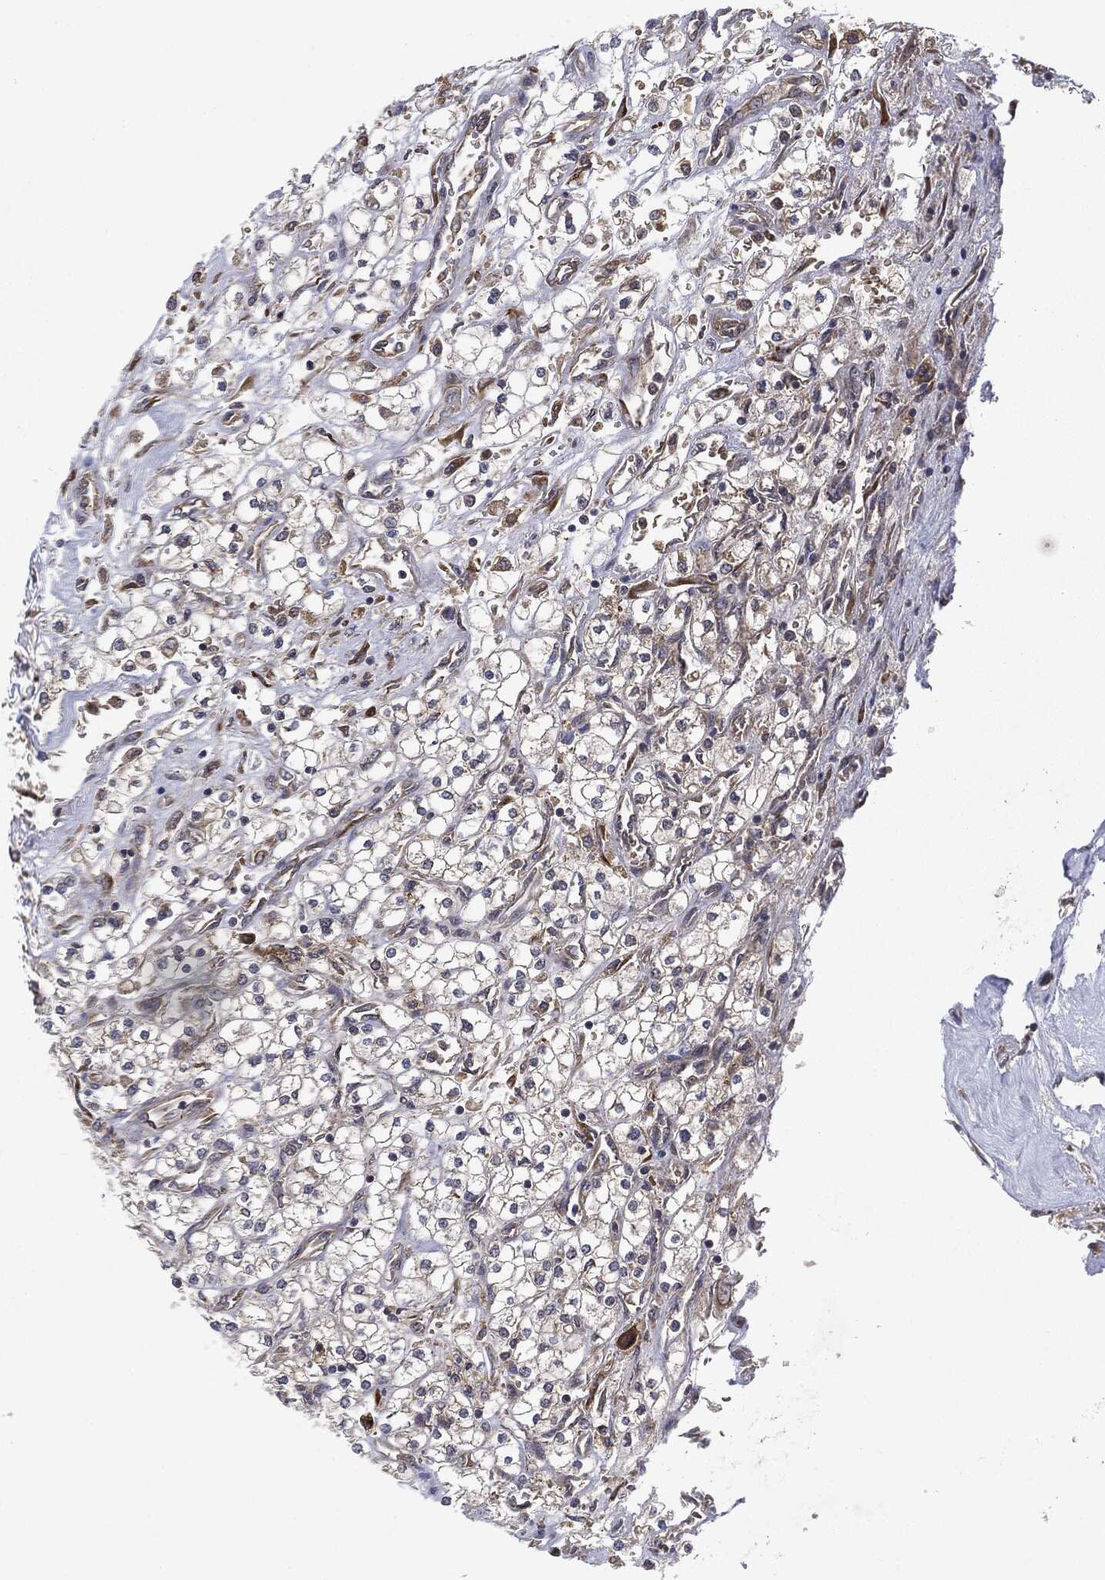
{"staining": {"intensity": "negative", "quantity": "none", "location": "none"}, "tissue": "renal cancer", "cell_type": "Tumor cells", "image_type": "cancer", "snomed": [{"axis": "morphology", "description": "Adenocarcinoma, NOS"}, {"axis": "topography", "description": "Kidney"}], "caption": "IHC of renal adenocarcinoma demonstrates no positivity in tumor cells.", "gene": "EIF2AK2", "patient": {"sex": "male", "age": 80}}